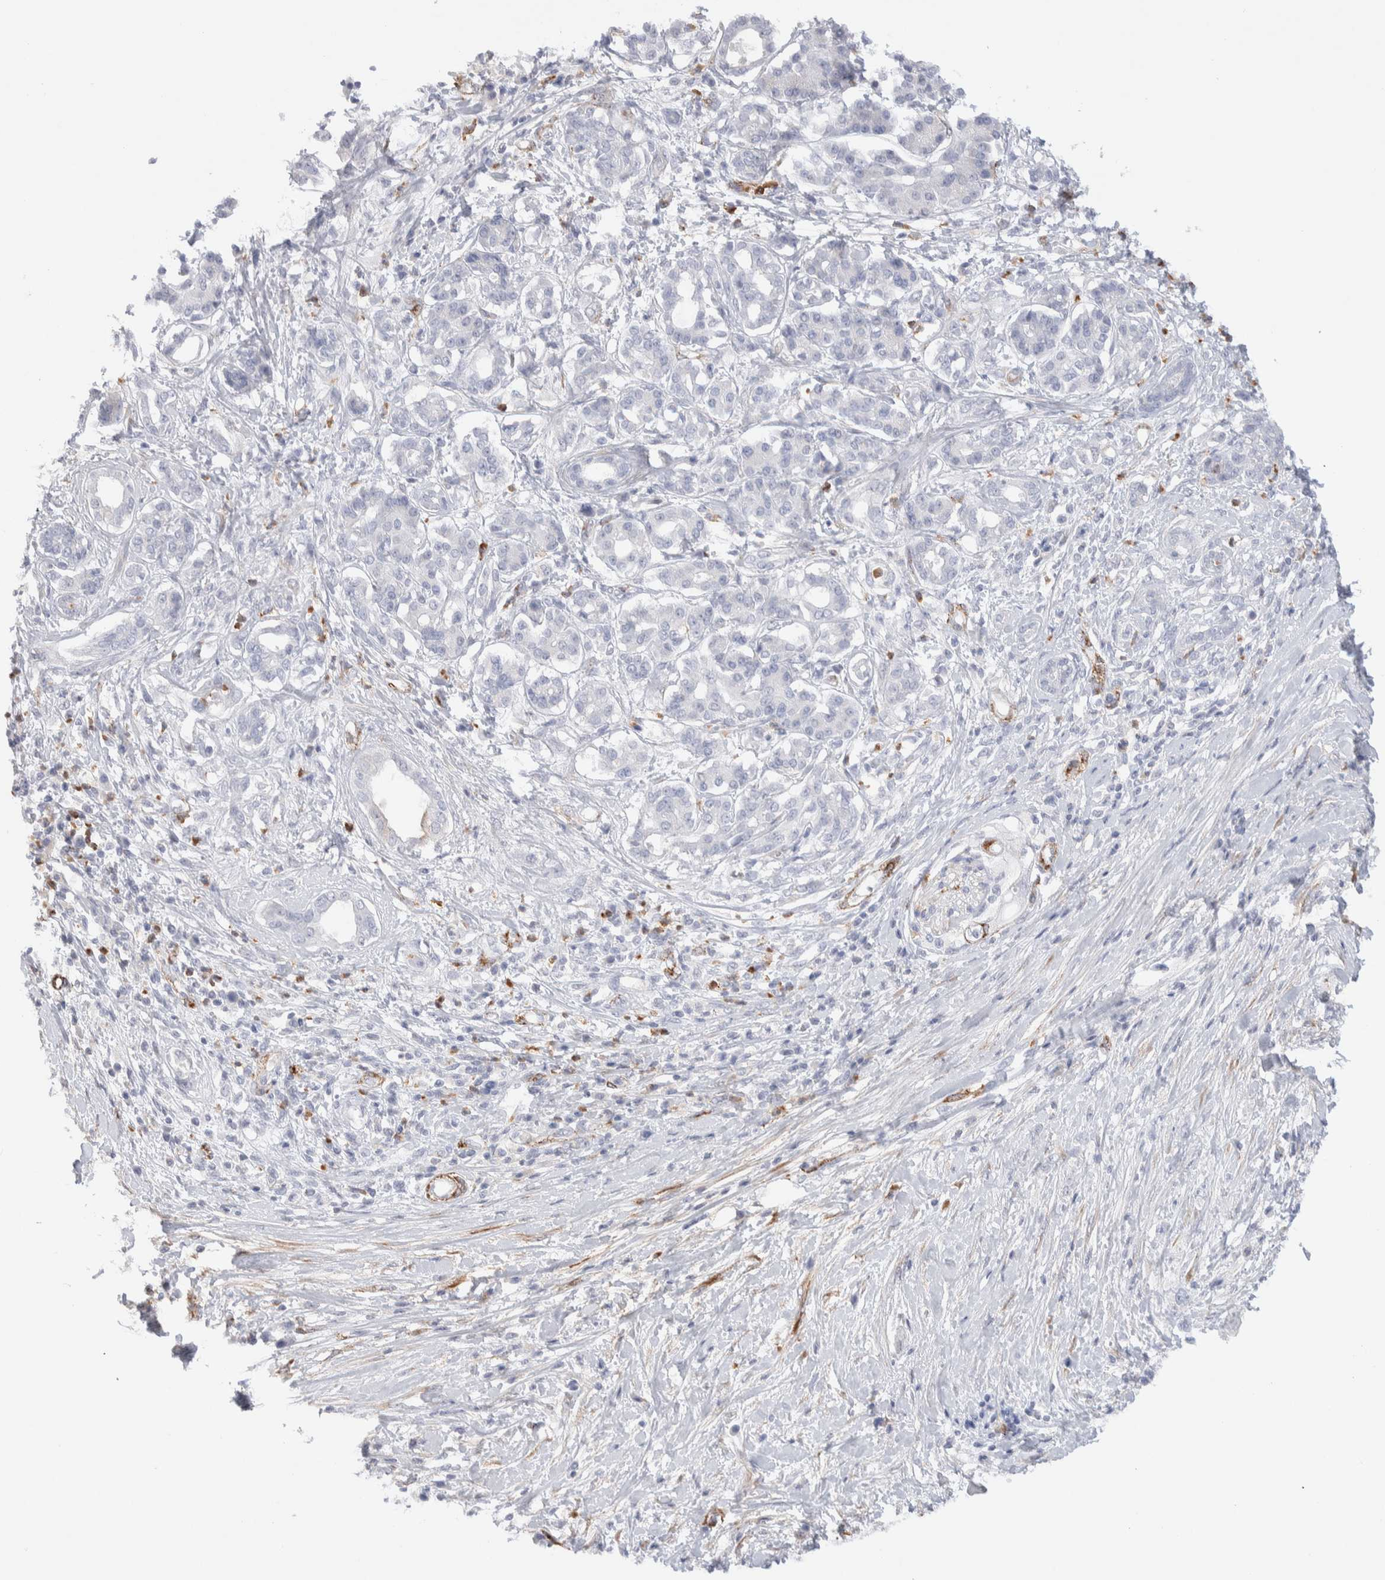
{"staining": {"intensity": "negative", "quantity": "none", "location": "none"}, "tissue": "pancreatic cancer", "cell_type": "Tumor cells", "image_type": "cancer", "snomed": [{"axis": "morphology", "description": "Adenocarcinoma, NOS"}, {"axis": "topography", "description": "Pancreas"}], "caption": "Adenocarcinoma (pancreatic) was stained to show a protein in brown. There is no significant staining in tumor cells.", "gene": "SEPTIN4", "patient": {"sex": "female", "age": 56}}